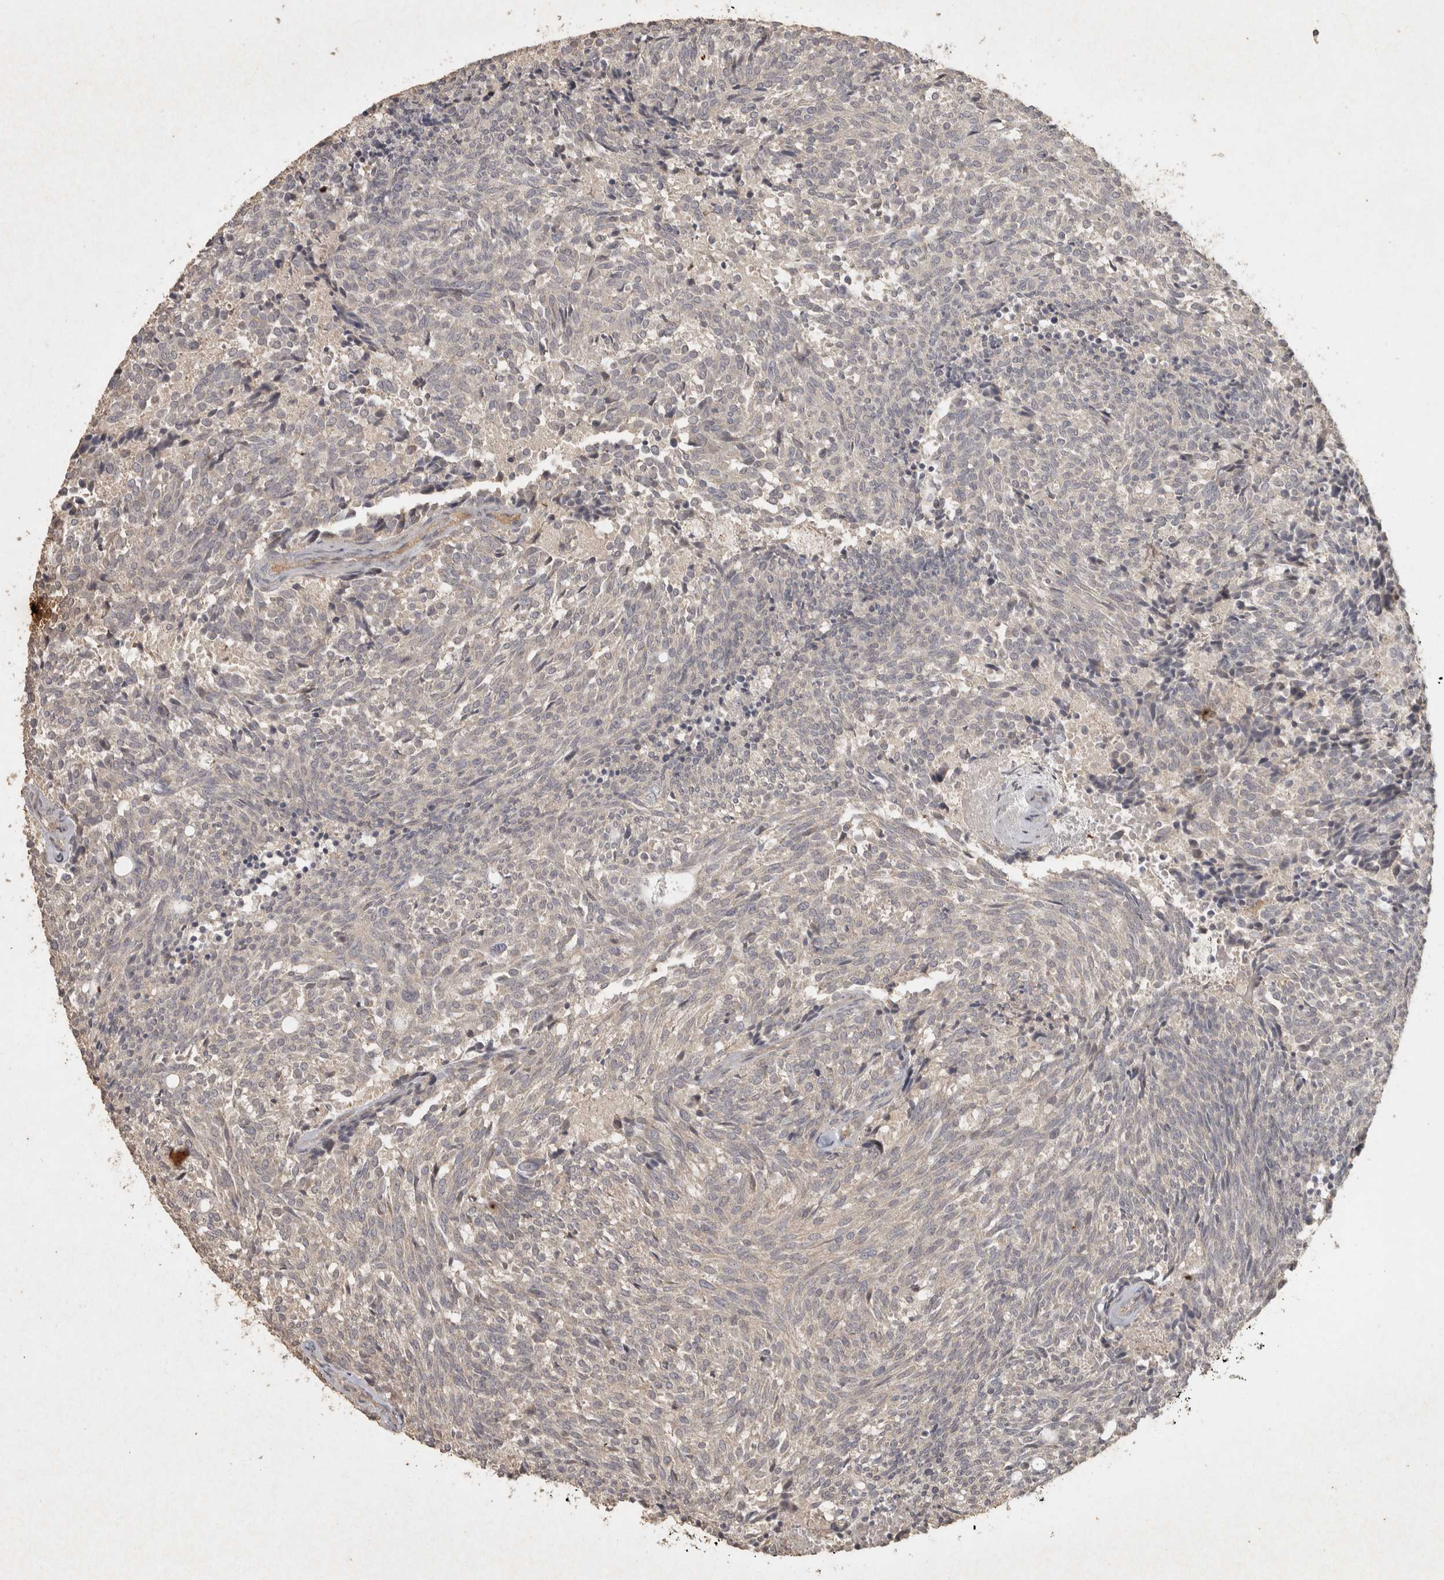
{"staining": {"intensity": "negative", "quantity": "none", "location": "none"}, "tissue": "carcinoid", "cell_type": "Tumor cells", "image_type": "cancer", "snomed": [{"axis": "morphology", "description": "Carcinoid, malignant, NOS"}, {"axis": "topography", "description": "Pancreas"}], "caption": "IHC photomicrograph of neoplastic tissue: carcinoid (malignant) stained with DAB (3,3'-diaminobenzidine) displays no significant protein expression in tumor cells. (Brightfield microscopy of DAB (3,3'-diaminobenzidine) IHC at high magnification).", "gene": "OSTN", "patient": {"sex": "female", "age": 54}}